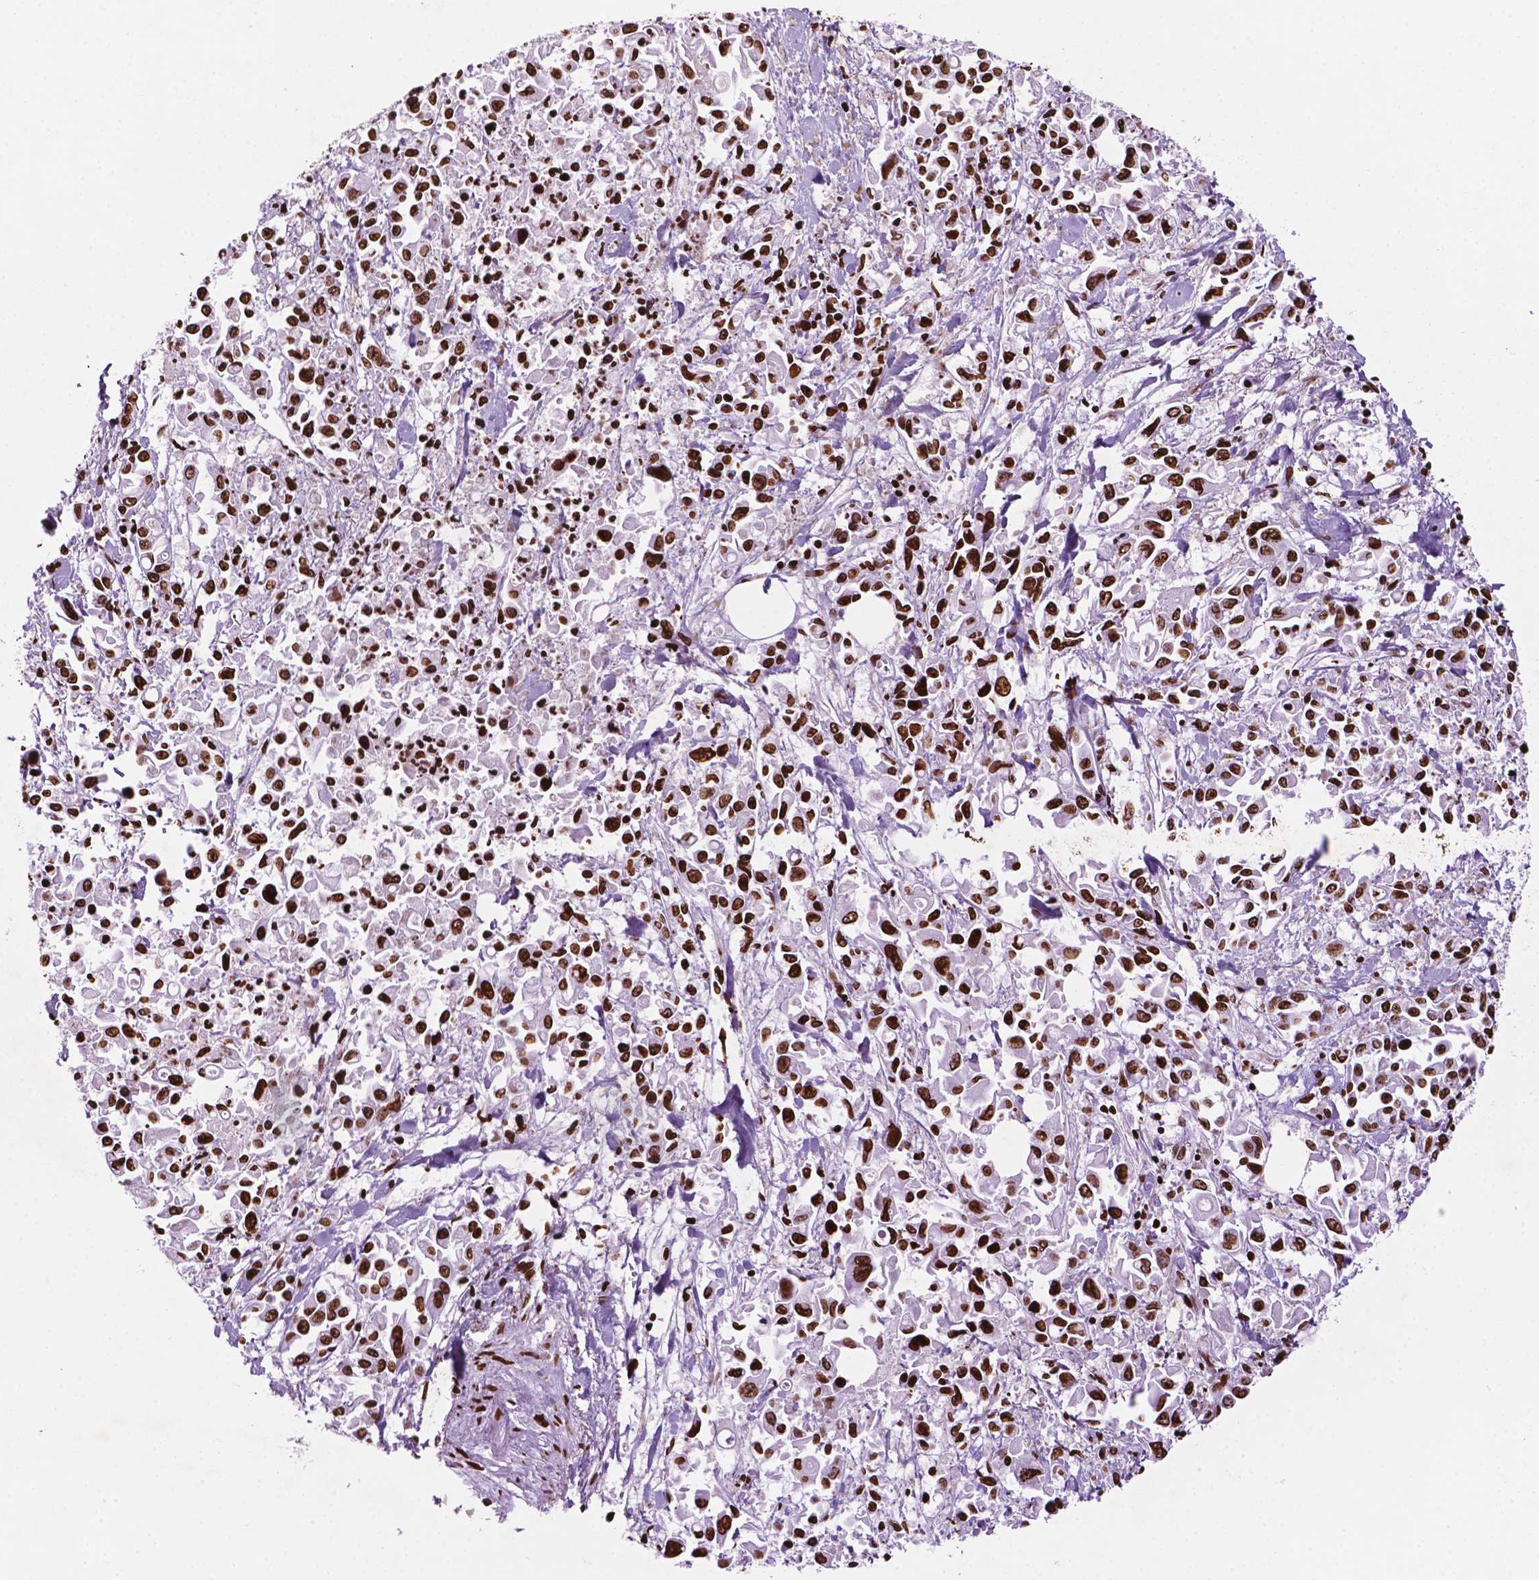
{"staining": {"intensity": "strong", "quantity": ">75%", "location": "nuclear"}, "tissue": "pancreatic cancer", "cell_type": "Tumor cells", "image_type": "cancer", "snomed": [{"axis": "morphology", "description": "Adenocarcinoma, NOS"}, {"axis": "topography", "description": "Pancreas"}], "caption": "Immunohistochemical staining of adenocarcinoma (pancreatic) exhibits high levels of strong nuclear protein positivity in approximately >75% of tumor cells.", "gene": "TMEM250", "patient": {"sex": "female", "age": 83}}